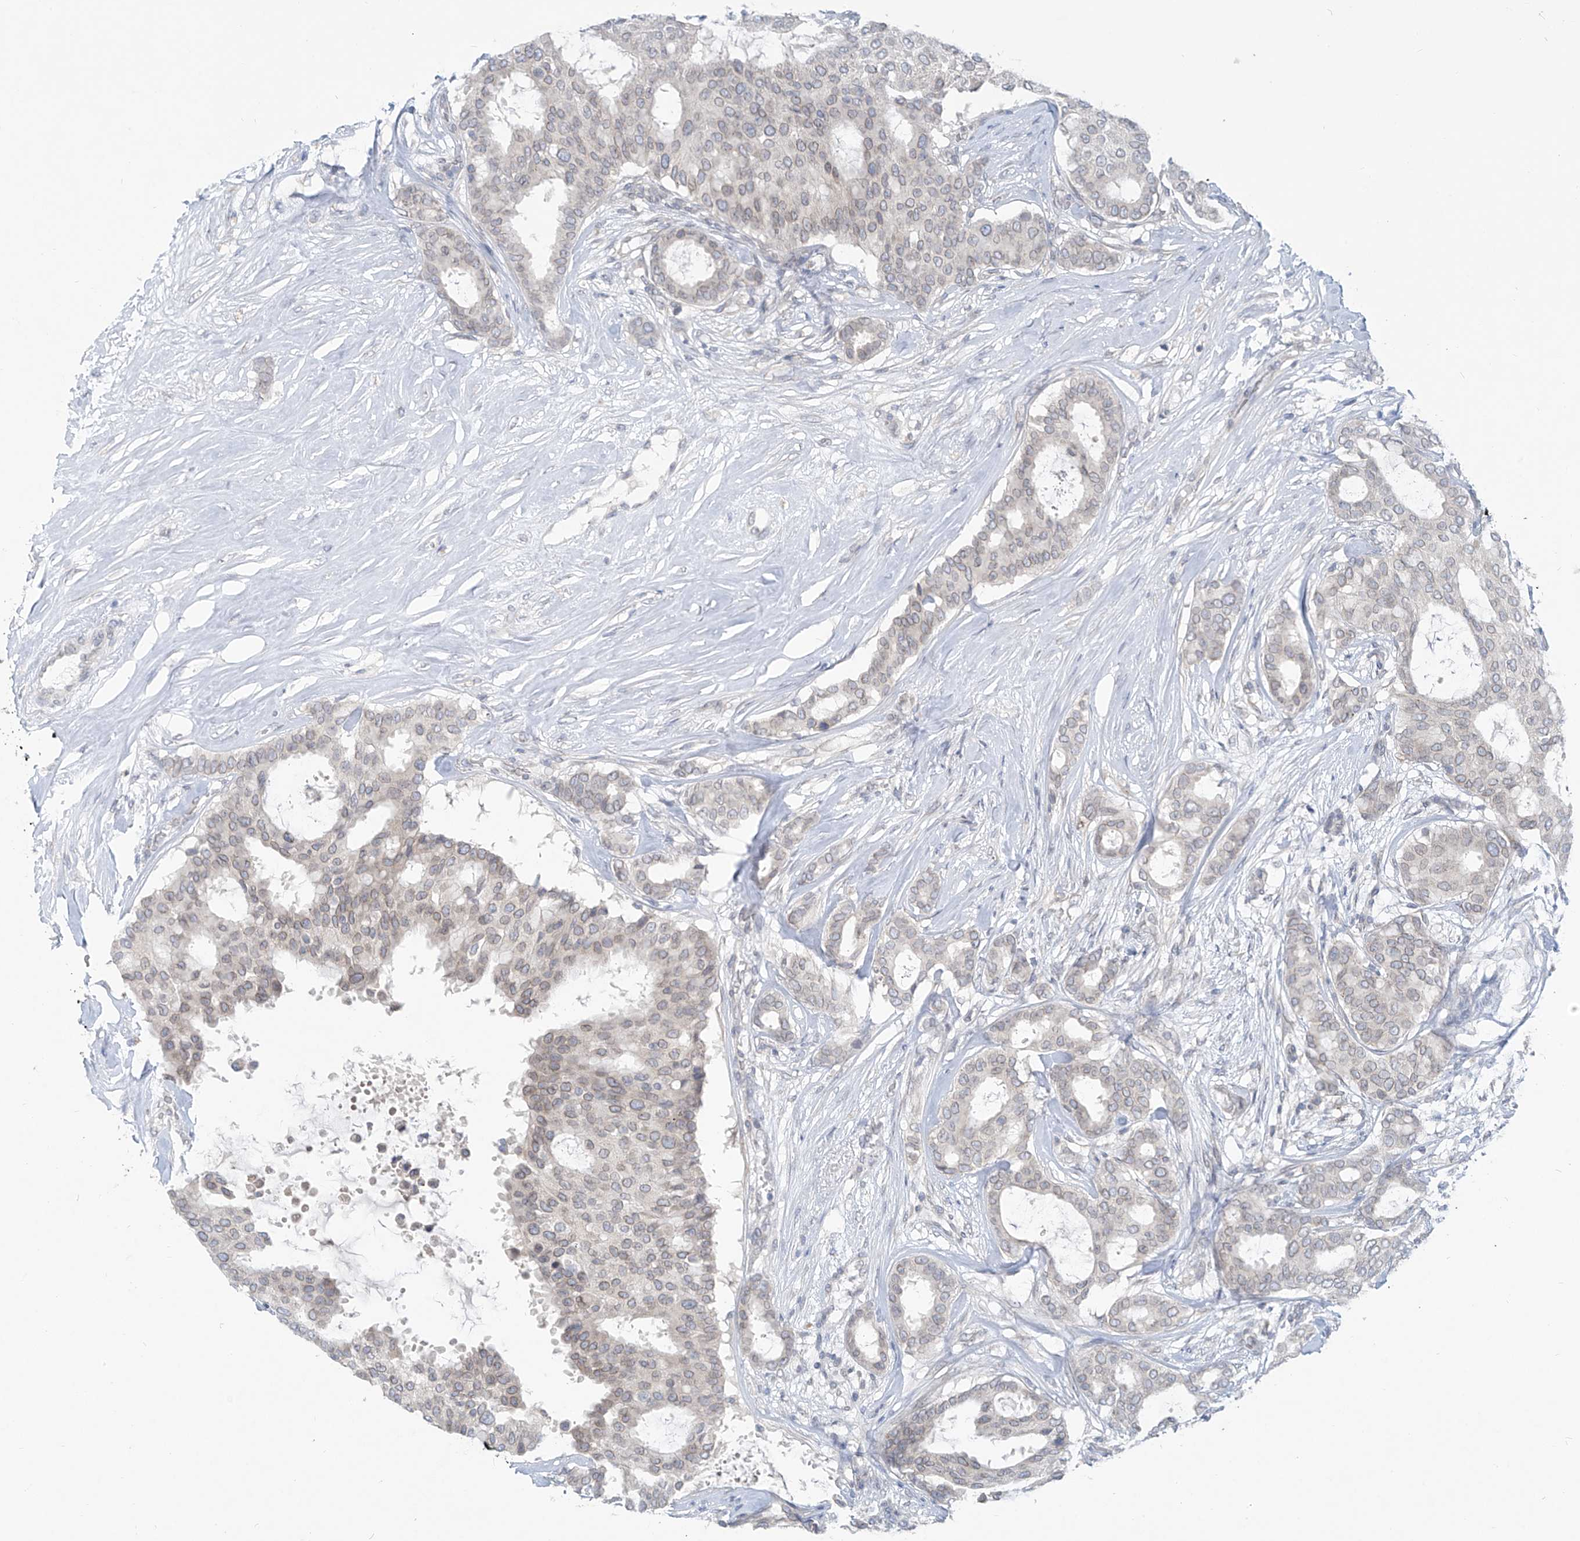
{"staining": {"intensity": "weak", "quantity": "<25%", "location": "cytoplasmic/membranous,nuclear"}, "tissue": "breast cancer", "cell_type": "Tumor cells", "image_type": "cancer", "snomed": [{"axis": "morphology", "description": "Duct carcinoma"}, {"axis": "topography", "description": "Breast"}], "caption": "This is a image of immunohistochemistry staining of infiltrating ductal carcinoma (breast), which shows no staining in tumor cells.", "gene": "KRTAP25-1", "patient": {"sex": "female", "age": 75}}